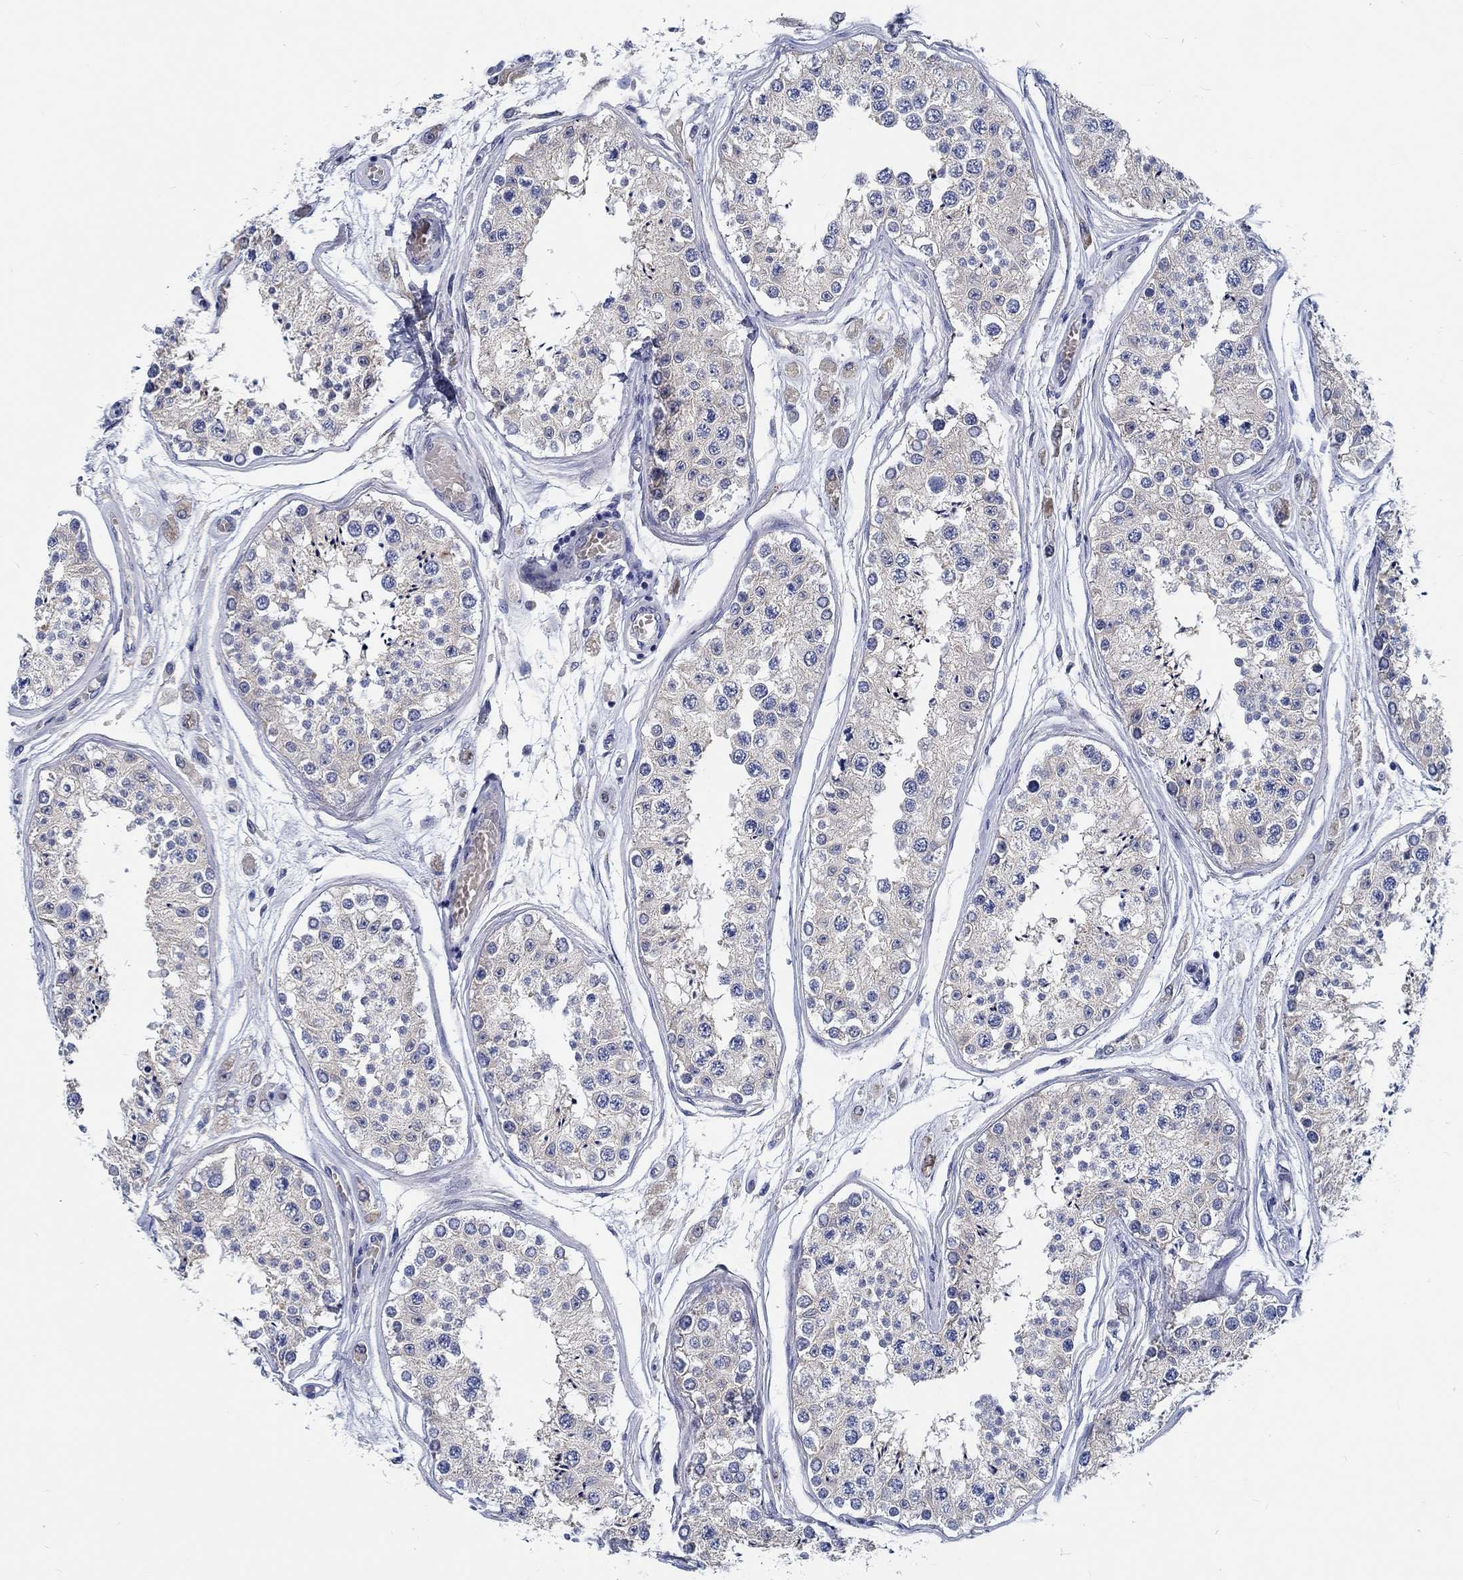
{"staining": {"intensity": "weak", "quantity": "<25%", "location": "cytoplasmic/membranous"}, "tissue": "testis", "cell_type": "Cells in seminiferous ducts", "image_type": "normal", "snomed": [{"axis": "morphology", "description": "Normal tissue, NOS"}, {"axis": "topography", "description": "Testis"}], "caption": "IHC image of unremarkable human testis stained for a protein (brown), which shows no expression in cells in seminiferous ducts.", "gene": "MYBPC1", "patient": {"sex": "male", "age": 25}}